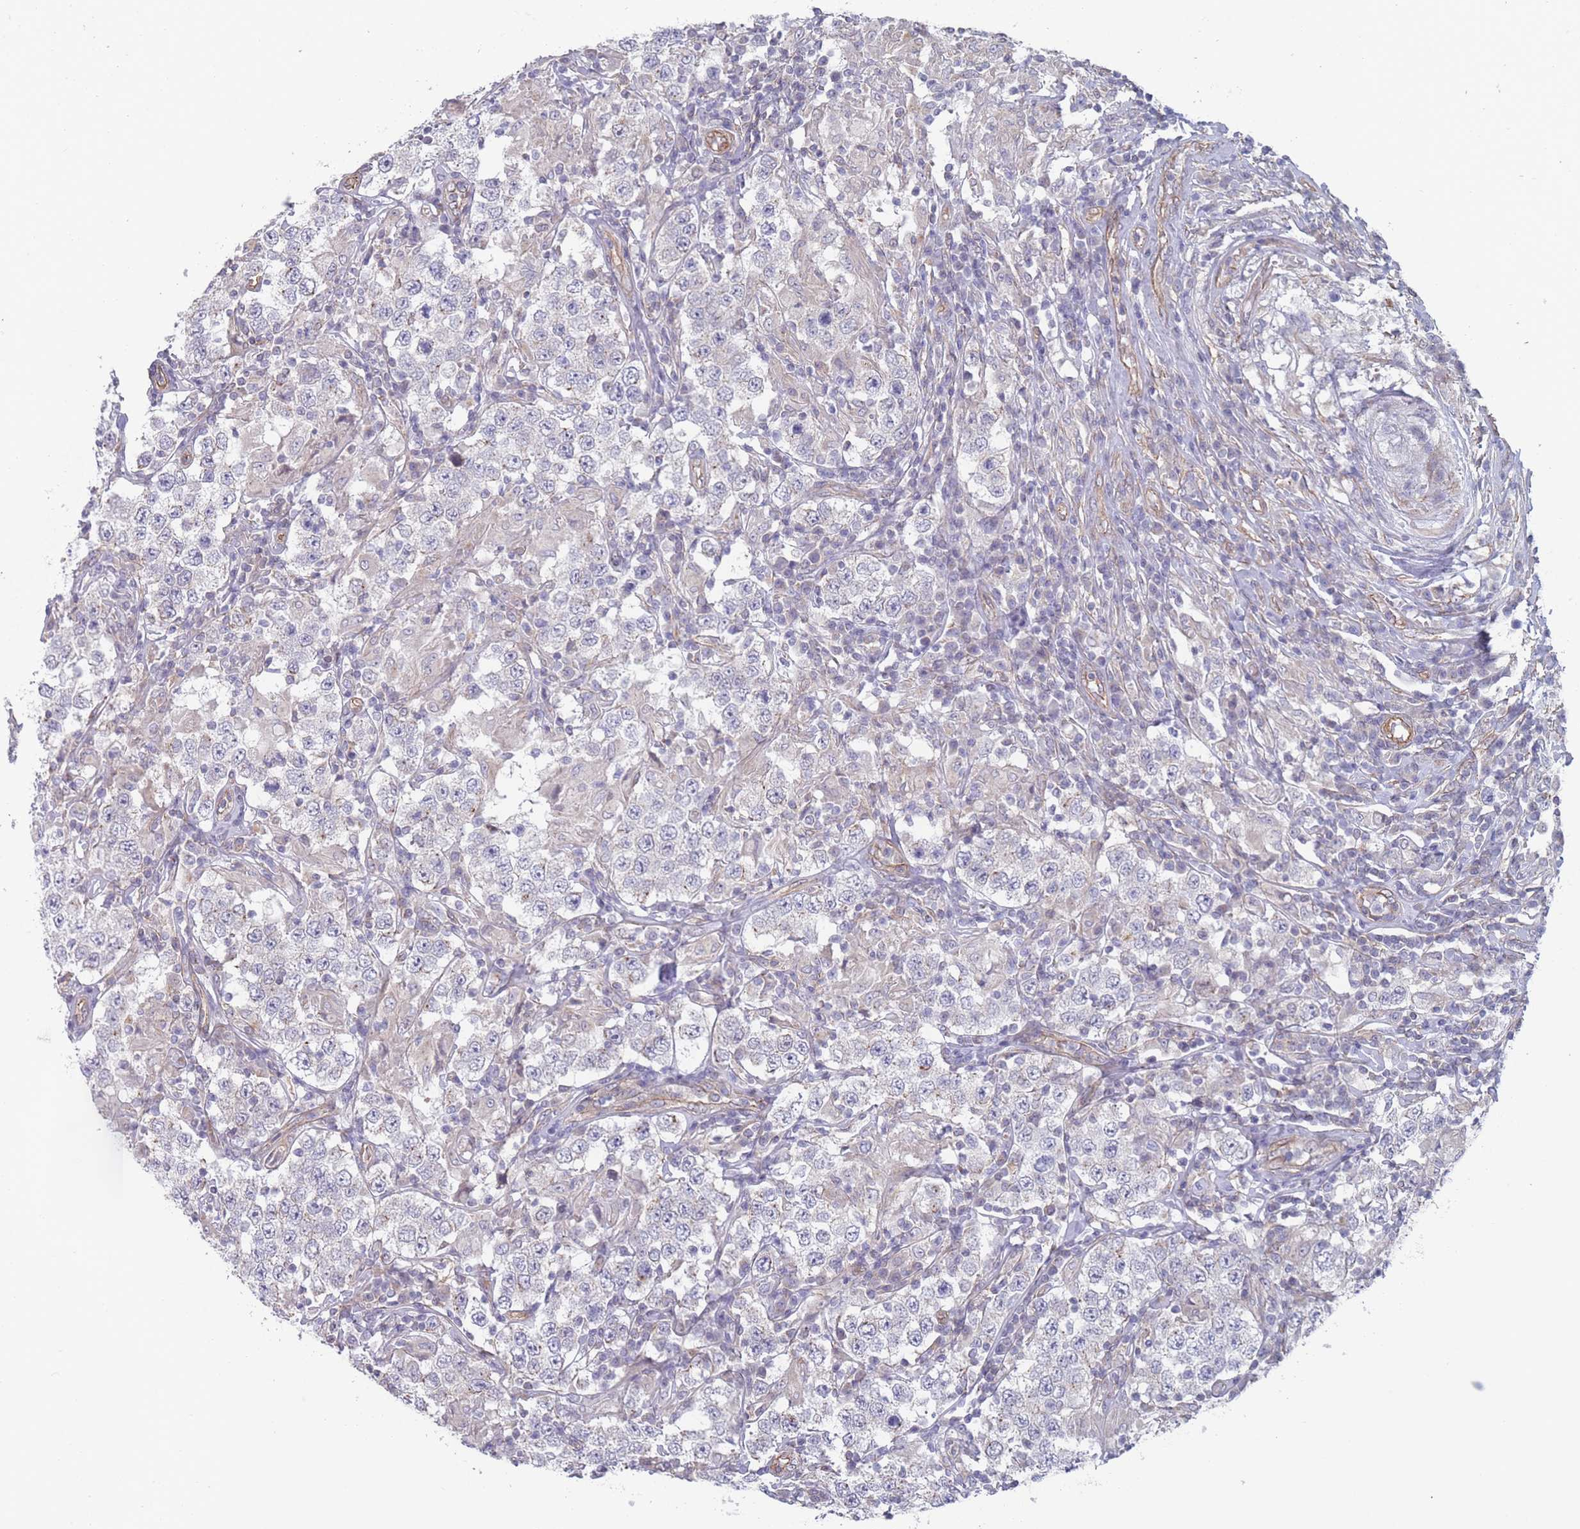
{"staining": {"intensity": "negative", "quantity": "none", "location": "none"}, "tissue": "testis cancer", "cell_type": "Tumor cells", "image_type": "cancer", "snomed": [{"axis": "morphology", "description": "Seminoma, NOS"}, {"axis": "morphology", "description": "Carcinoma, Embryonal, NOS"}, {"axis": "topography", "description": "Testis"}], "caption": "A photomicrograph of testis cancer (seminoma) stained for a protein demonstrates no brown staining in tumor cells. The staining was performed using DAB (3,3'-diaminobenzidine) to visualize the protein expression in brown, while the nuclei were stained in blue with hematoxylin (Magnification: 20x).", "gene": "SLC1A6", "patient": {"sex": "male", "age": 41}}